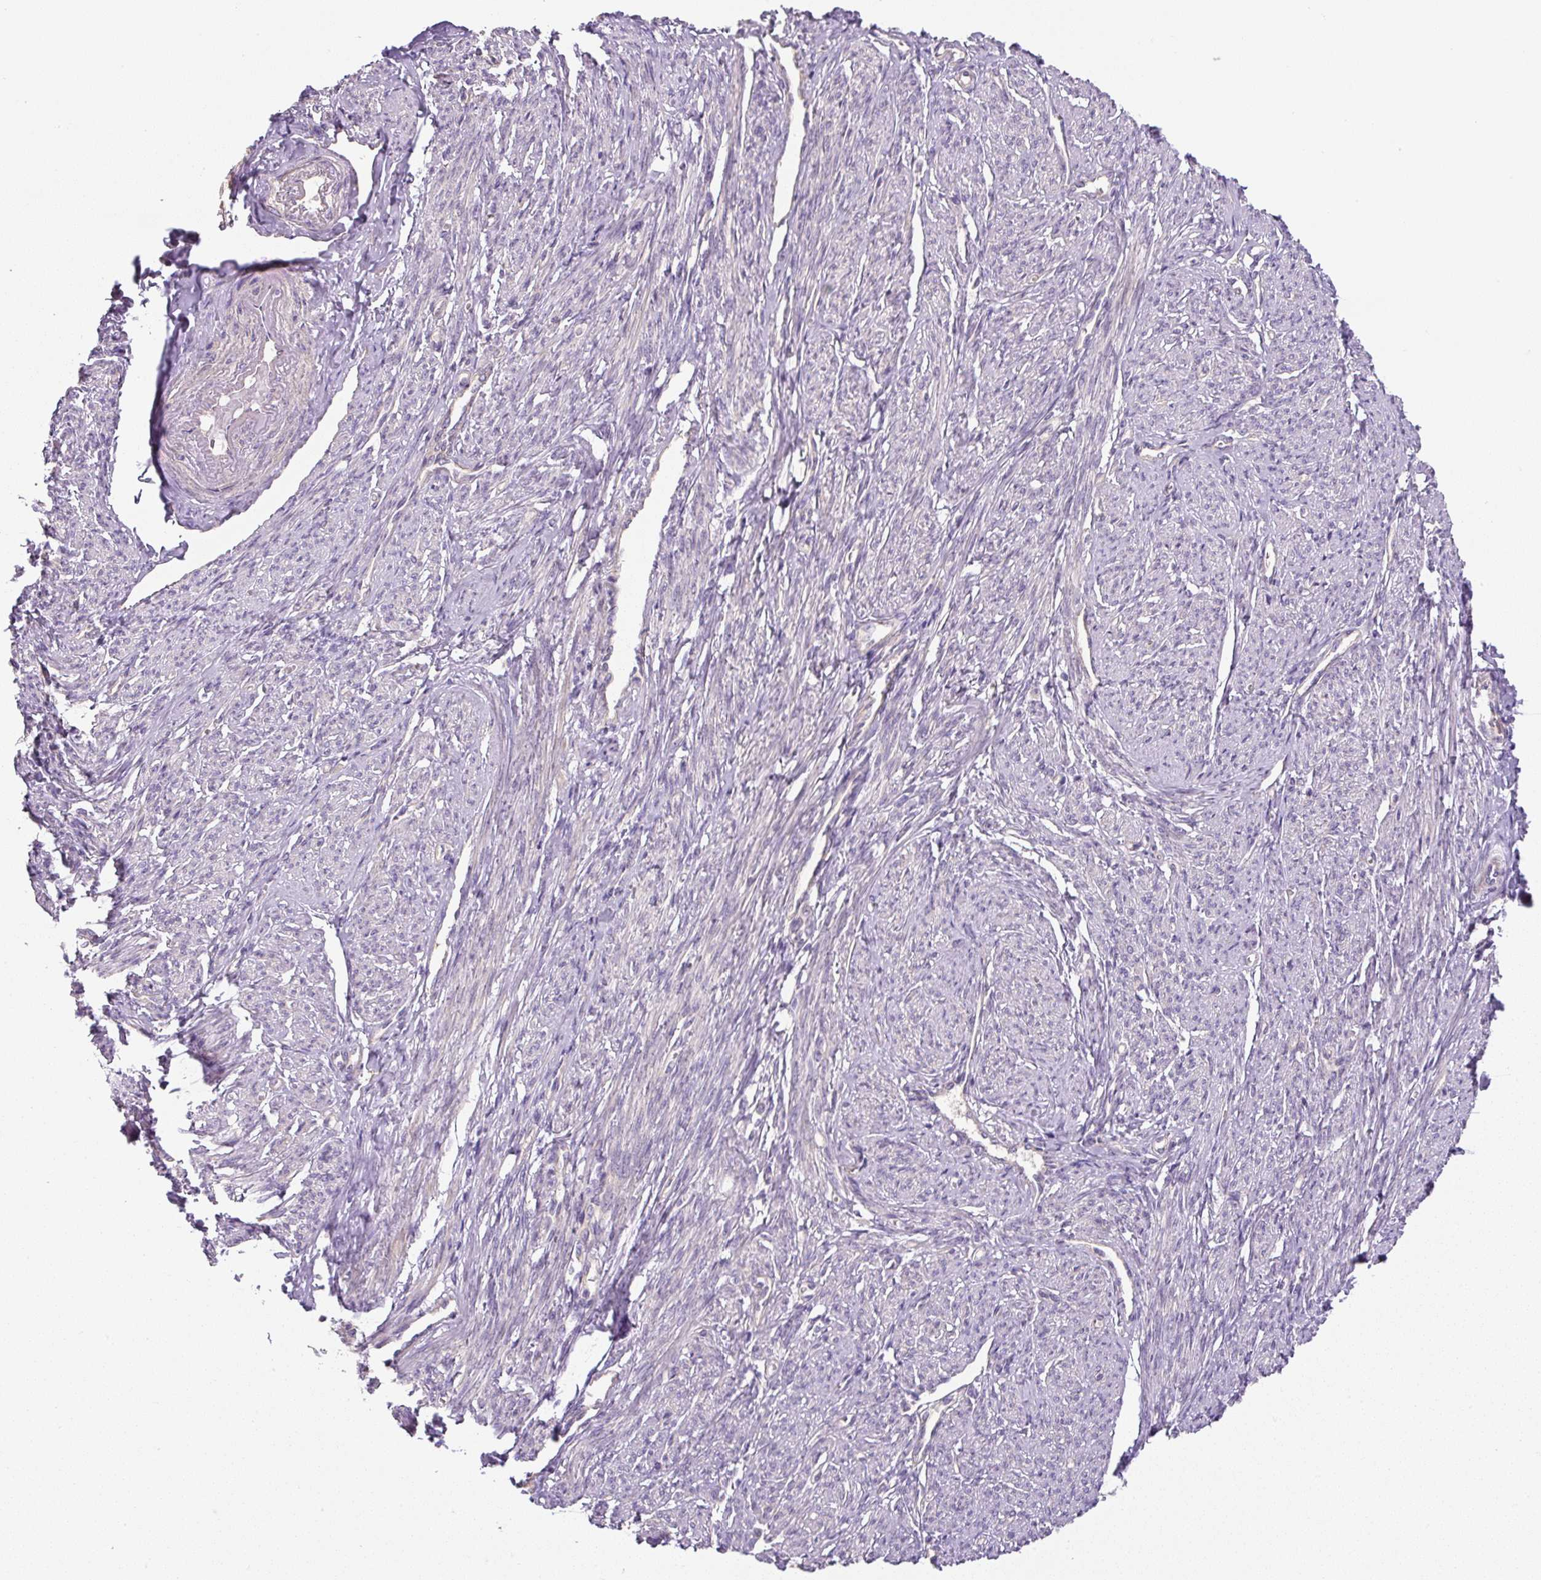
{"staining": {"intensity": "weak", "quantity": "<25%", "location": "cytoplasmic/membranous"}, "tissue": "smooth muscle", "cell_type": "Smooth muscle cells", "image_type": "normal", "snomed": [{"axis": "morphology", "description": "Normal tissue, NOS"}, {"axis": "topography", "description": "Smooth muscle"}], "caption": "Protein analysis of unremarkable smooth muscle displays no significant positivity in smooth muscle cells.", "gene": "UBL3", "patient": {"sex": "female", "age": 65}}